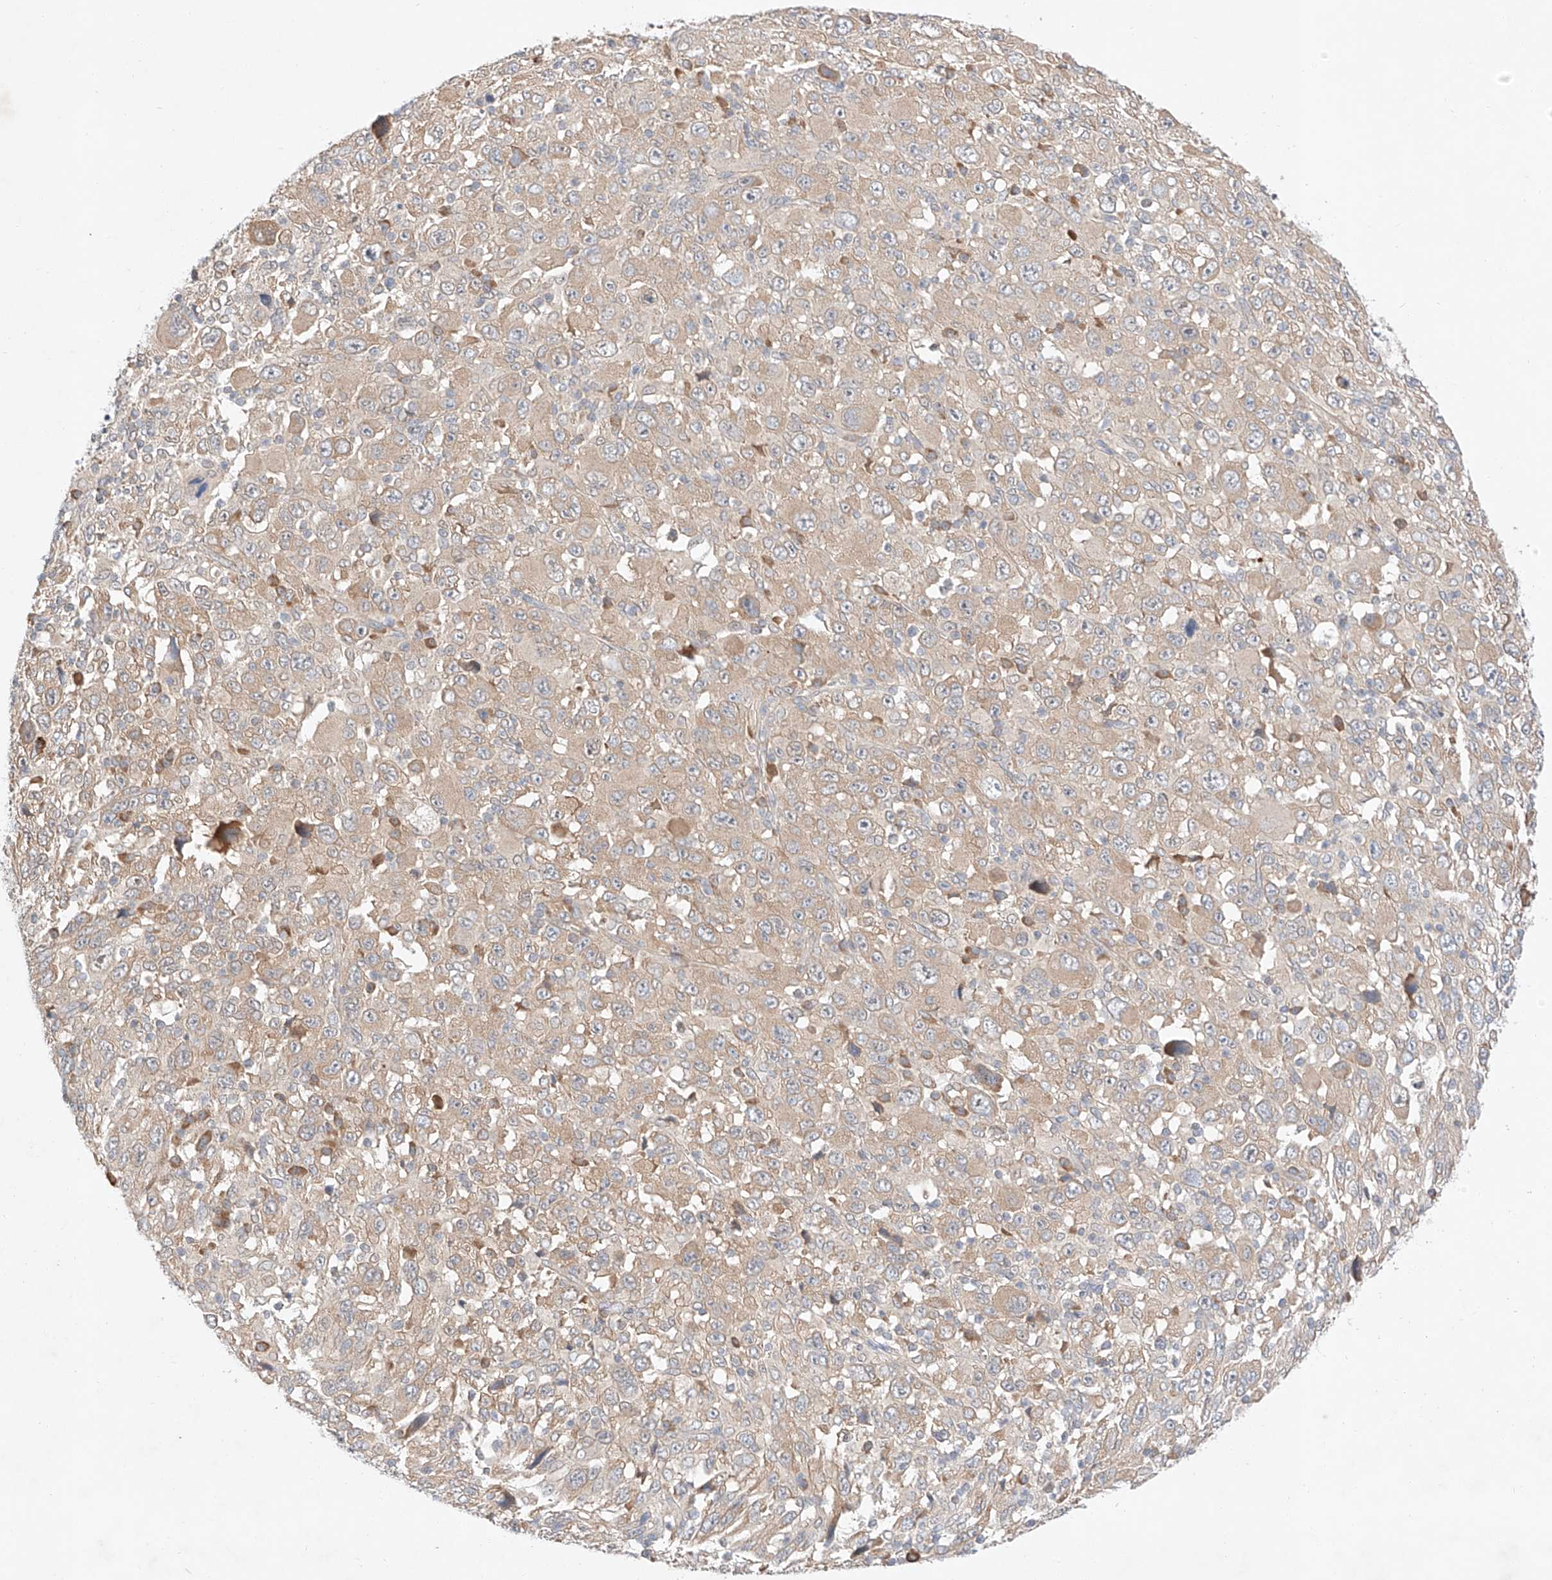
{"staining": {"intensity": "weak", "quantity": "25%-75%", "location": "cytoplasmic/membranous"}, "tissue": "melanoma", "cell_type": "Tumor cells", "image_type": "cancer", "snomed": [{"axis": "morphology", "description": "Malignant melanoma, Metastatic site"}, {"axis": "topography", "description": "Skin"}], "caption": "Immunohistochemical staining of melanoma shows low levels of weak cytoplasmic/membranous staining in approximately 25%-75% of tumor cells. The protein of interest is shown in brown color, while the nuclei are stained blue.", "gene": "C6orf118", "patient": {"sex": "female", "age": 56}}